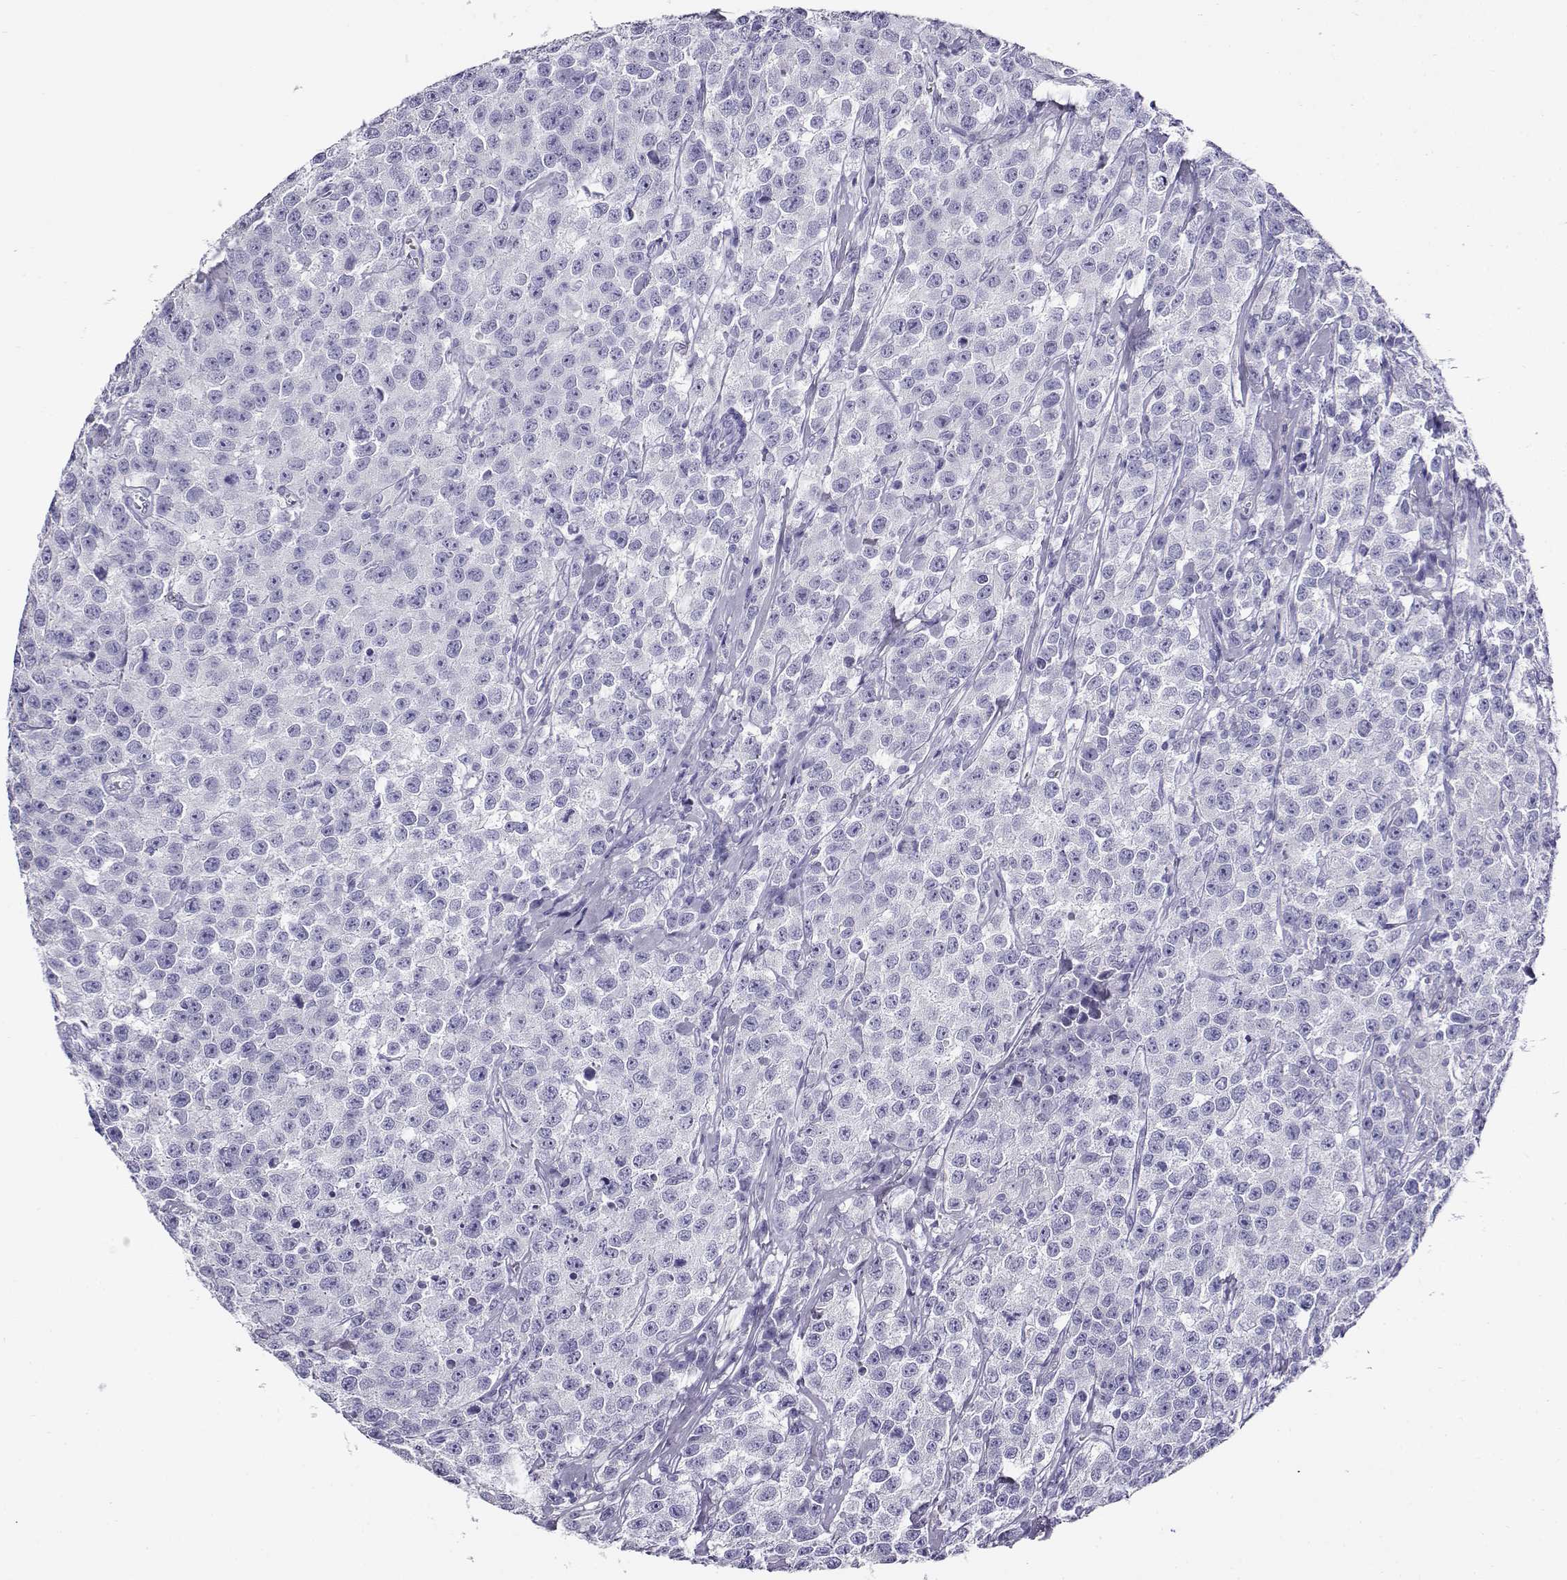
{"staining": {"intensity": "negative", "quantity": "none", "location": "none"}, "tissue": "testis cancer", "cell_type": "Tumor cells", "image_type": "cancer", "snomed": [{"axis": "morphology", "description": "Seminoma, NOS"}, {"axis": "topography", "description": "Testis"}], "caption": "Immunohistochemistry photomicrograph of human testis cancer stained for a protein (brown), which shows no expression in tumor cells.", "gene": "CABS1", "patient": {"sex": "male", "age": 59}}